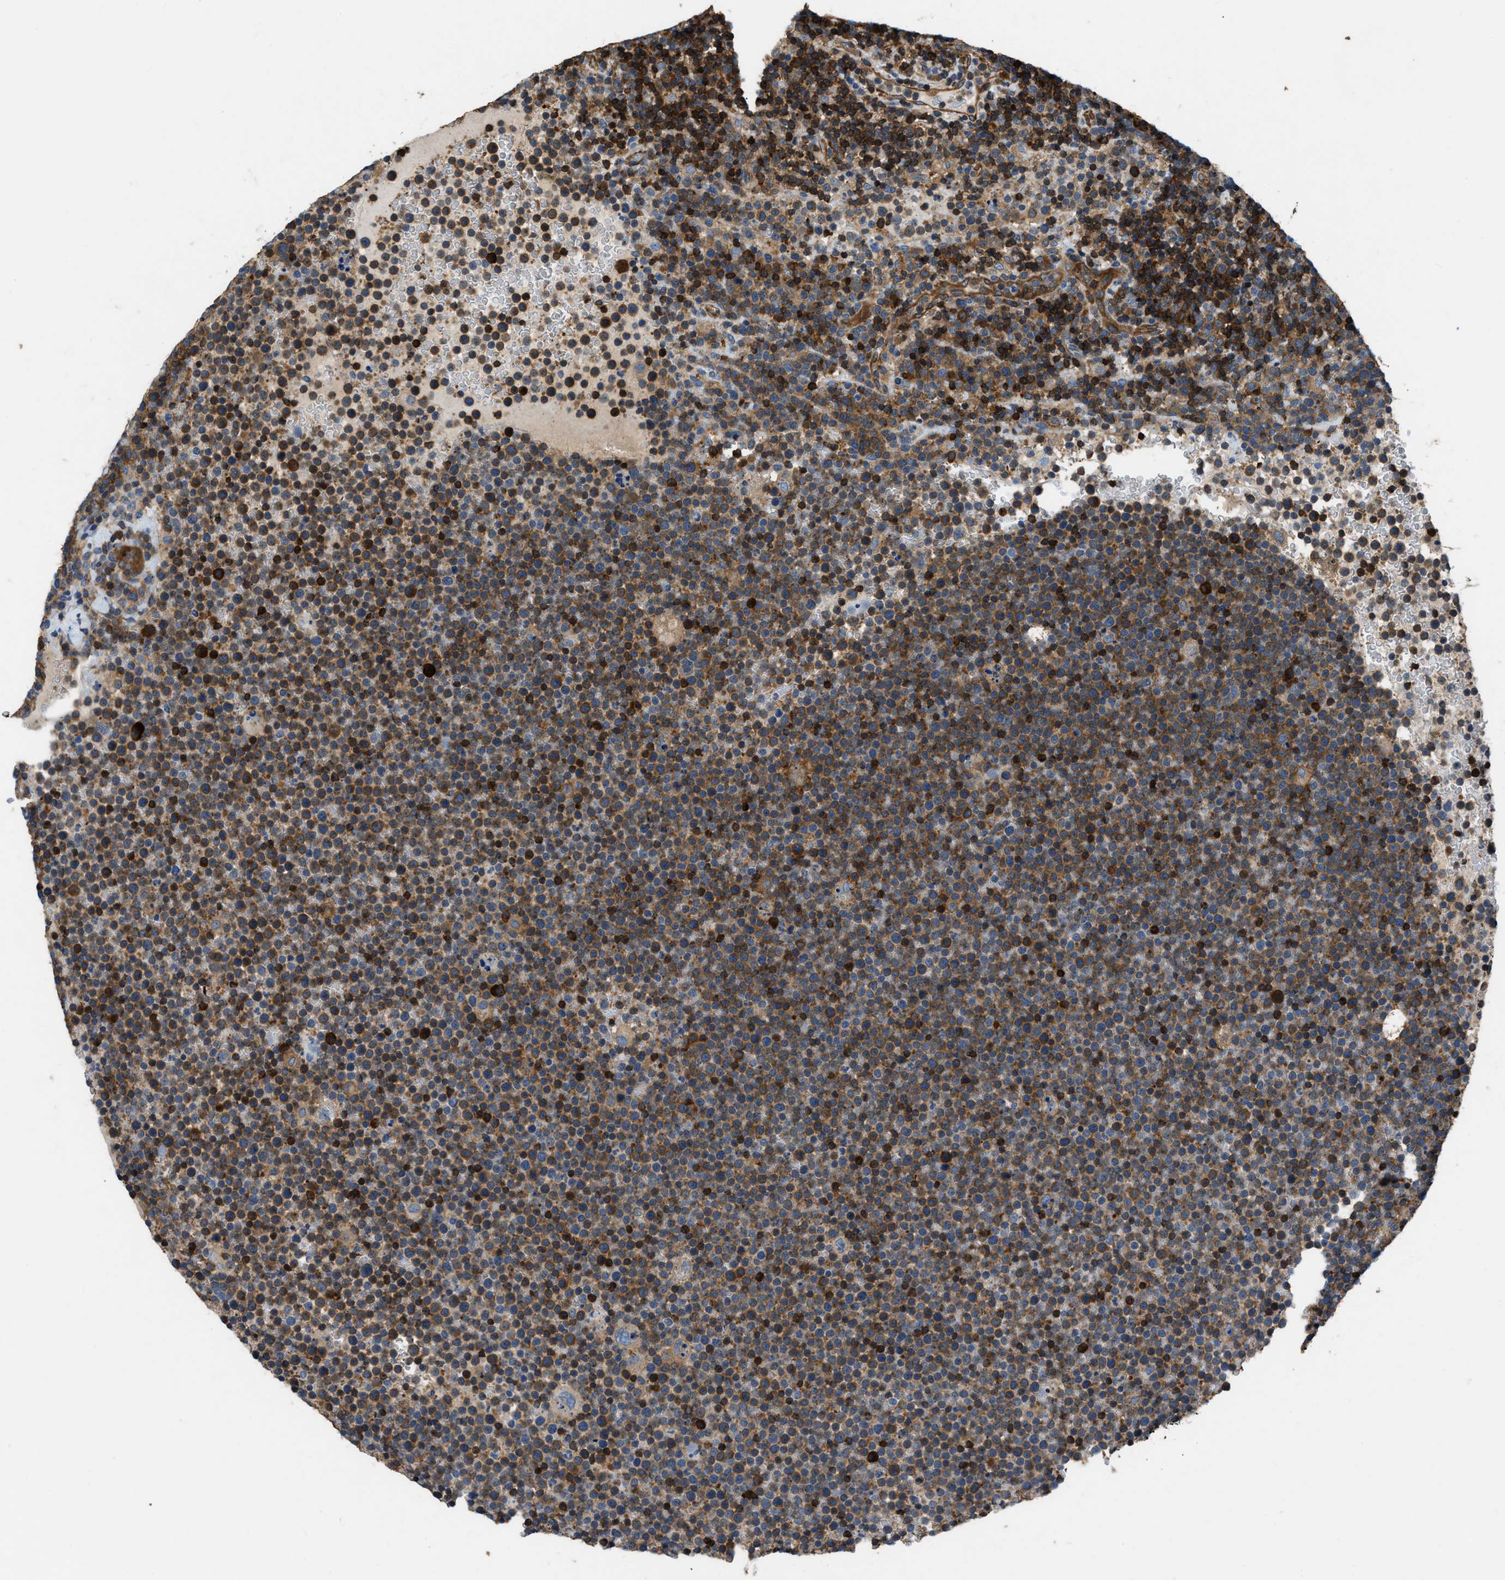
{"staining": {"intensity": "moderate", "quantity": ">75%", "location": "cytoplasmic/membranous"}, "tissue": "lymphoma", "cell_type": "Tumor cells", "image_type": "cancer", "snomed": [{"axis": "morphology", "description": "Malignant lymphoma, non-Hodgkin's type, High grade"}, {"axis": "topography", "description": "Lymph node"}], "caption": "IHC staining of malignant lymphoma, non-Hodgkin's type (high-grade), which reveals medium levels of moderate cytoplasmic/membranous positivity in approximately >75% of tumor cells indicating moderate cytoplasmic/membranous protein expression. The staining was performed using DAB (3,3'-diaminobenzidine) (brown) for protein detection and nuclei were counterstained in hematoxylin (blue).", "gene": "PFKP", "patient": {"sex": "male", "age": 61}}